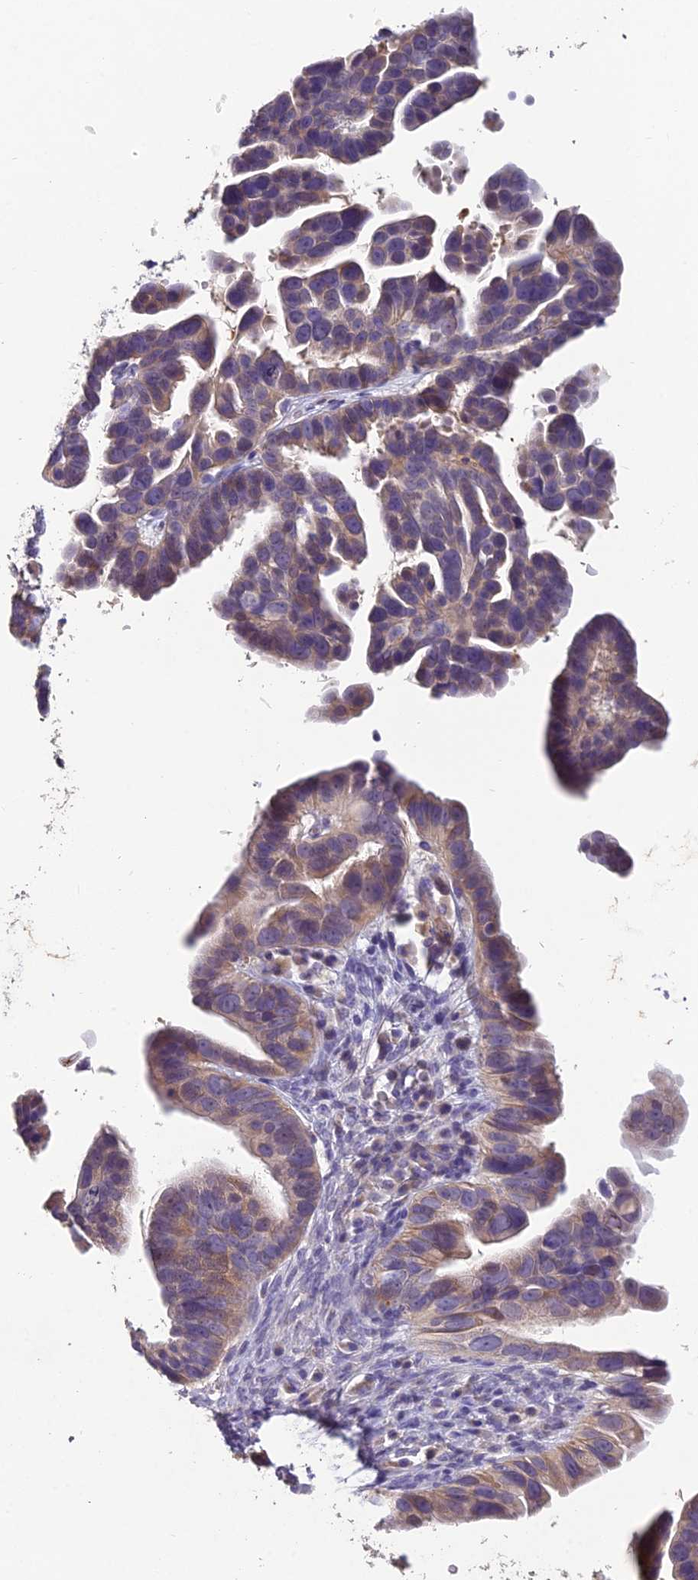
{"staining": {"intensity": "moderate", "quantity": "<25%", "location": "cytoplasmic/membranous"}, "tissue": "ovarian cancer", "cell_type": "Tumor cells", "image_type": "cancer", "snomed": [{"axis": "morphology", "description": "Cystadenocarcinoma, serous, NOS"}, {"axis": "topography", "description": "Ovary"}], "caption": "This histopathology image shows IHC staining of serous cystadenocarcinoma (ovarian), with low moderate cytoplasmic/membranous staining in about <25% of tumor cells.", "gene": "CEACAM16", "patient": {"sex": "female", "age": 56}}